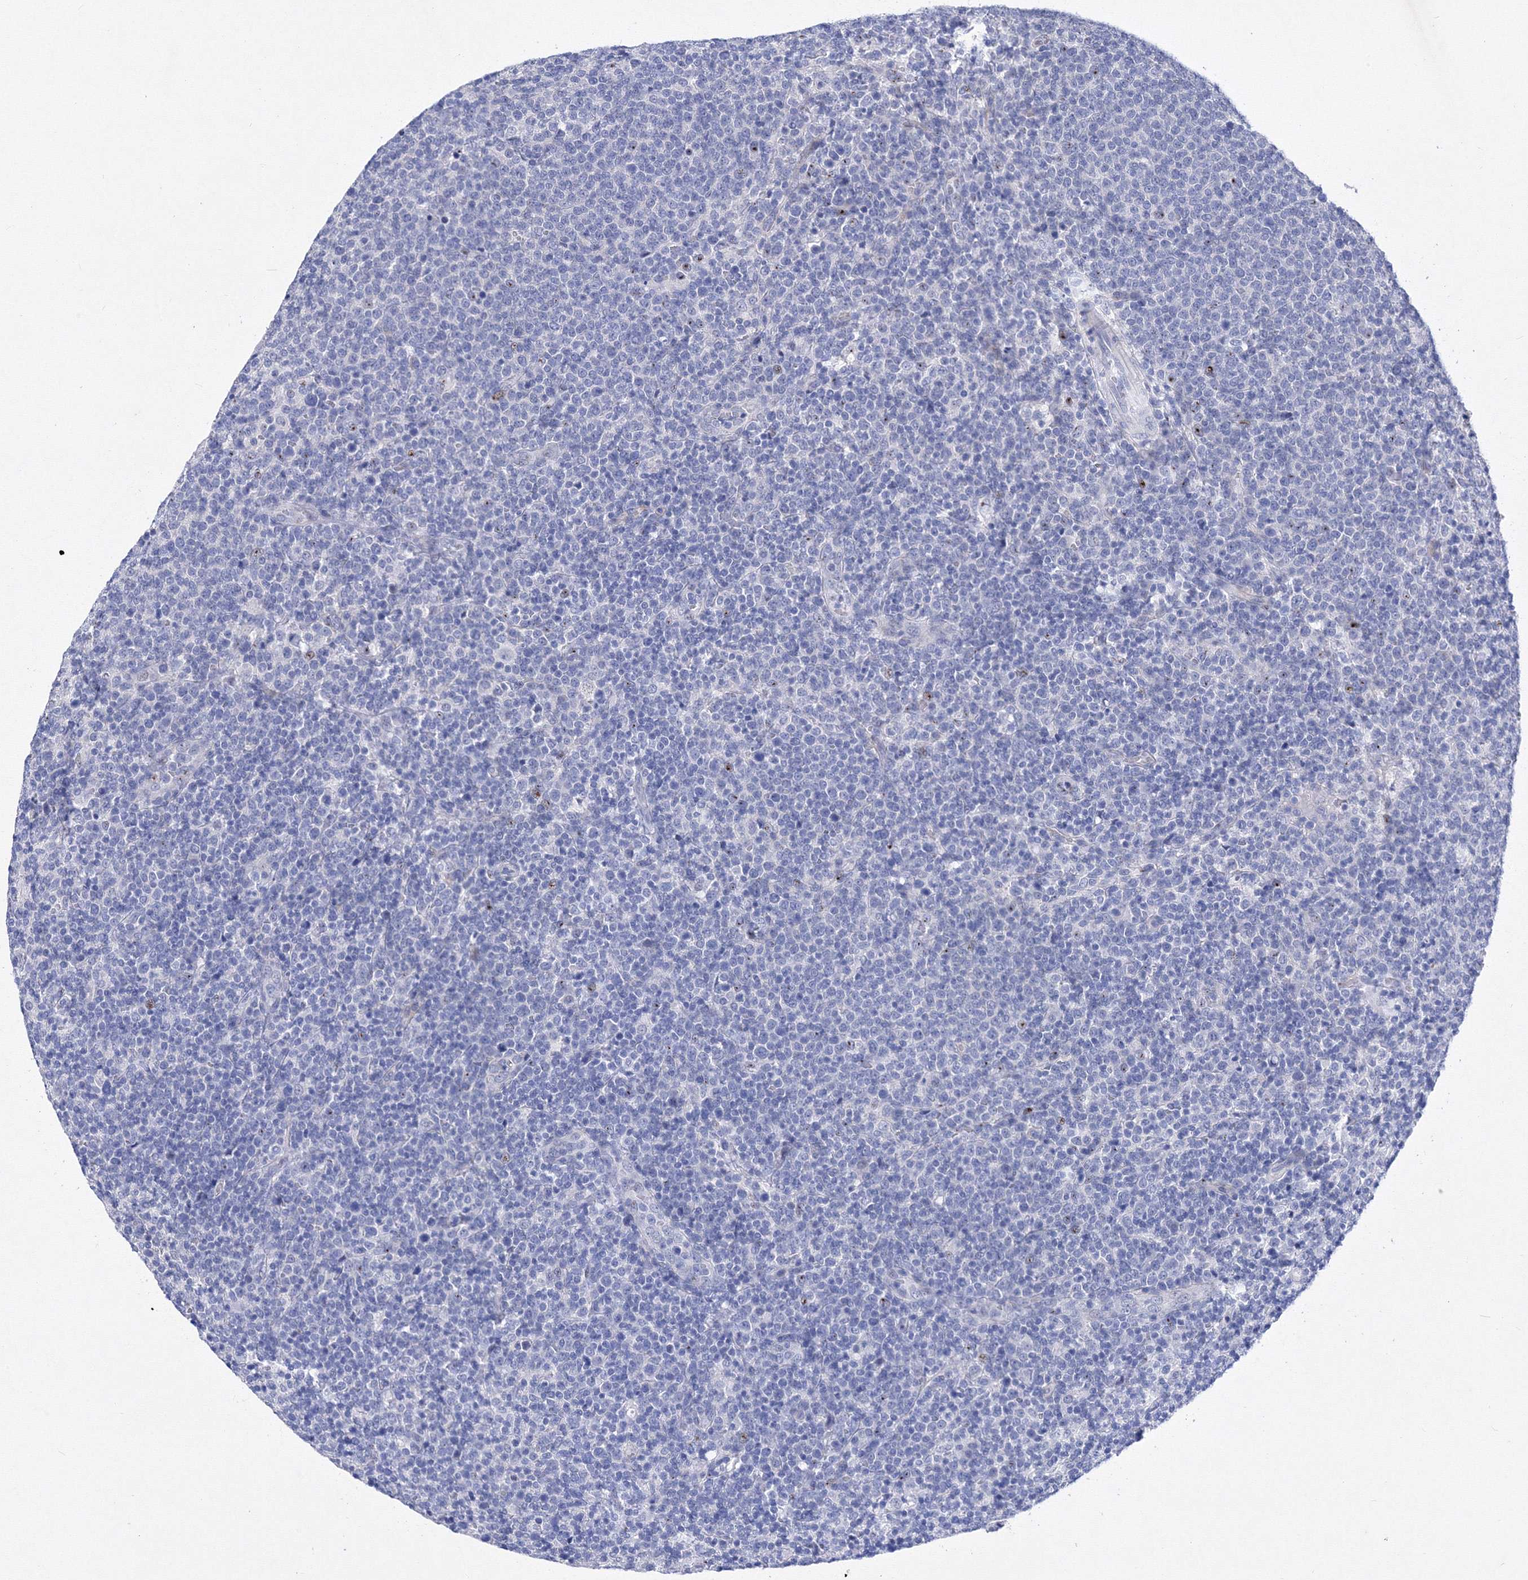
{"staining": {"intensity": "negative", "quantity": "none", "location": "none"}, "tissue": "lymphoma", "cell_type": "Tumor cells", "image_type": "cancer", "snomed": [{"axis": "morphology", "description": "Malignant lymphoma, non-Hodgkin's type, High grade"}, {"axis": "topography", "description": "Lymph node"}], "caption": "Tumor cells show no significant protein expression in high-grade malignant lymphoma, non-Hodgkin's type.", "gene": "GPN1", "patient": {"sex": "male", "age": 61}}